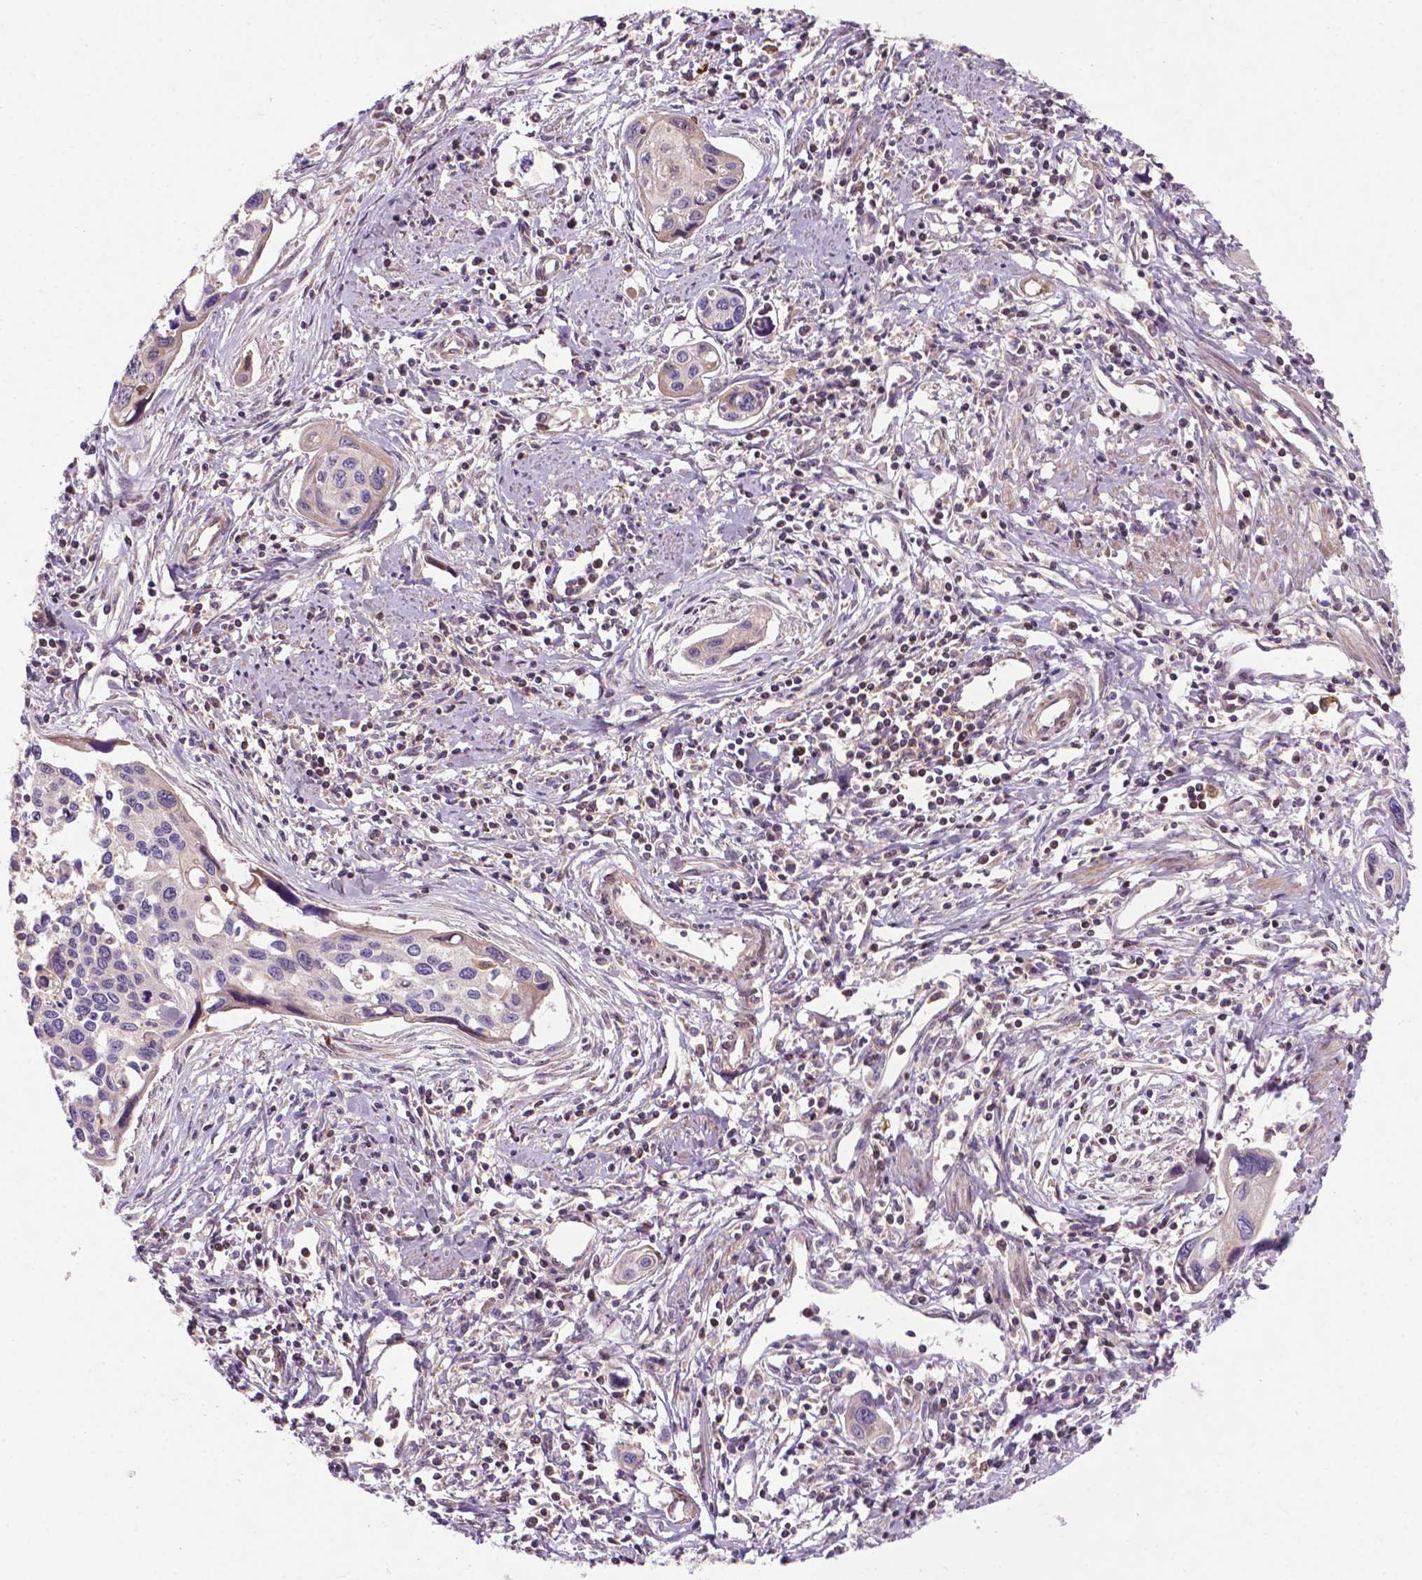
{"staining": {"intensity": "negative", "quantity": "none", "location": "none"}, "tissue": "cervical cancer", "cell_type": "Tumor cells", "image_type": "cancer", "snomed": [{"axis": "morphology", "description": "Squamous cell carcinoma, NOS"}, {"axis": "topography", "description": "Cervix"}], "caption": "The immunohistochemistry (IHC) image has no significant positivity in tumor cells of cervical cancer (squamous cell carcinoma) tissue.", "gene": "SPNS2", "patient": {"sex": "female", "age": 31}}